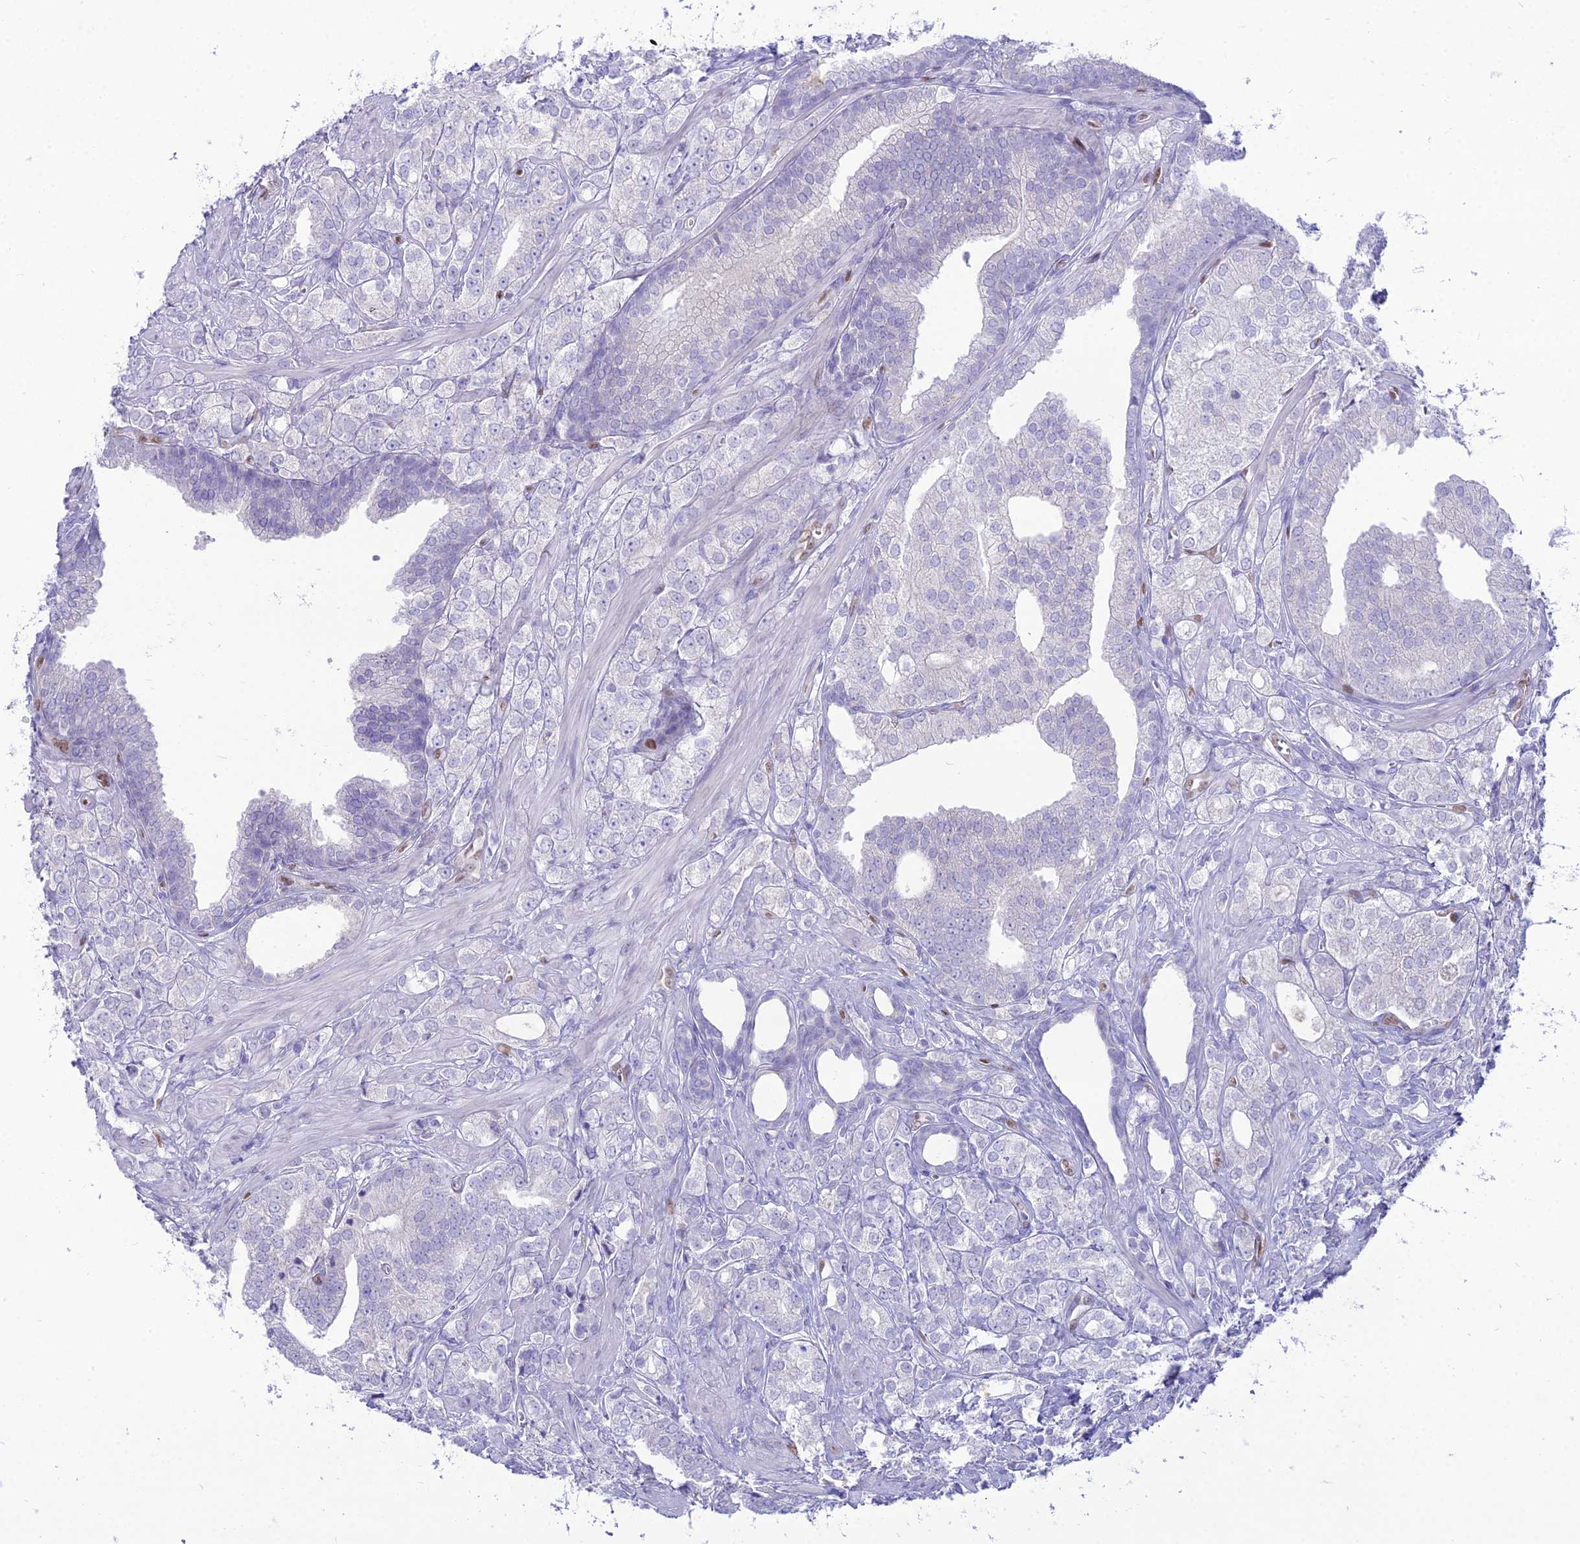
{"staining": {"intensity": "negative", "quantity": "none", "location": "none"}, "tissue": "prostate cancer", "cell_type": "Tumor cells", "image_type": "cancer", "snomed": [{"axis": "morphology", "description": "Adenocarcinoma, High grade"}, {"axis": "topography", "description": "Prostate"}], "caption": "IHC micrograph of neoplastic tissue: human high-grade adenocarcinoma (prostate) stained with DAB (3,3'-diaminobenzidine) exhibits no significant protein staining in tumor cells.", "gene": "NOVA2", "patient": {"sex": "male", "age": 50}}